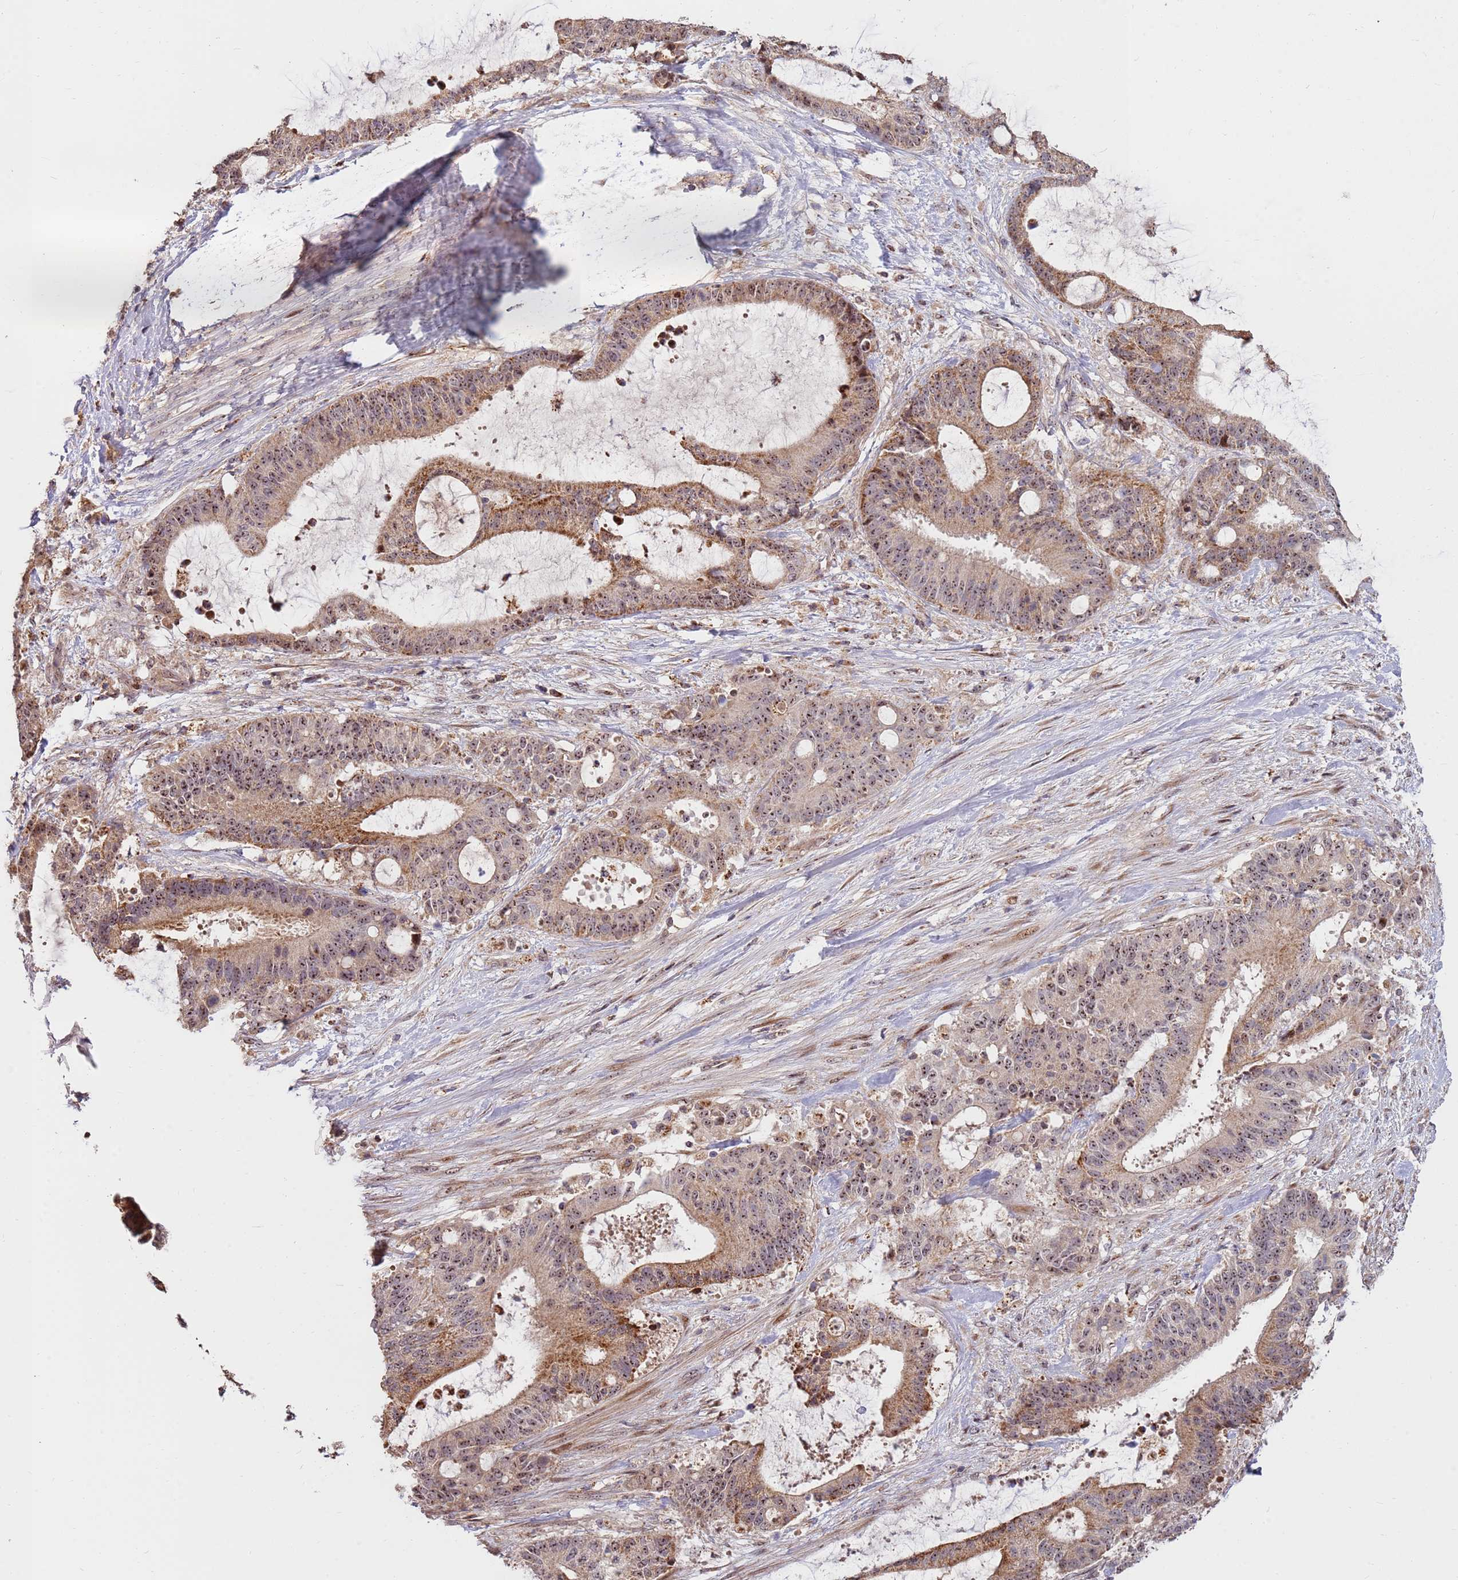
{"staining": {"intensity": "moderate", "quantity": ">75%", "location": "cytoplasmic/membranous,nuclear"}, "tissue": "liver cancer", "cell_type": "Tumor cells", "image_type": "cancer", "snomed": [{"axis": "morphology", "description": "Normal tissue, NOS"}, {"axis": "morphology", "description": "Cholangiocarcinoma"}, {"axis": "topography", "description": "Liver"}, {"axis": "topography", "description": "Peripheral nerve tissue"}], "caption": "Liver cancer stained with a protein marker exhibits moderate staining in tumor cells.", "gene": "KIF25", "patient": {"sex": "female", "age": 73}}